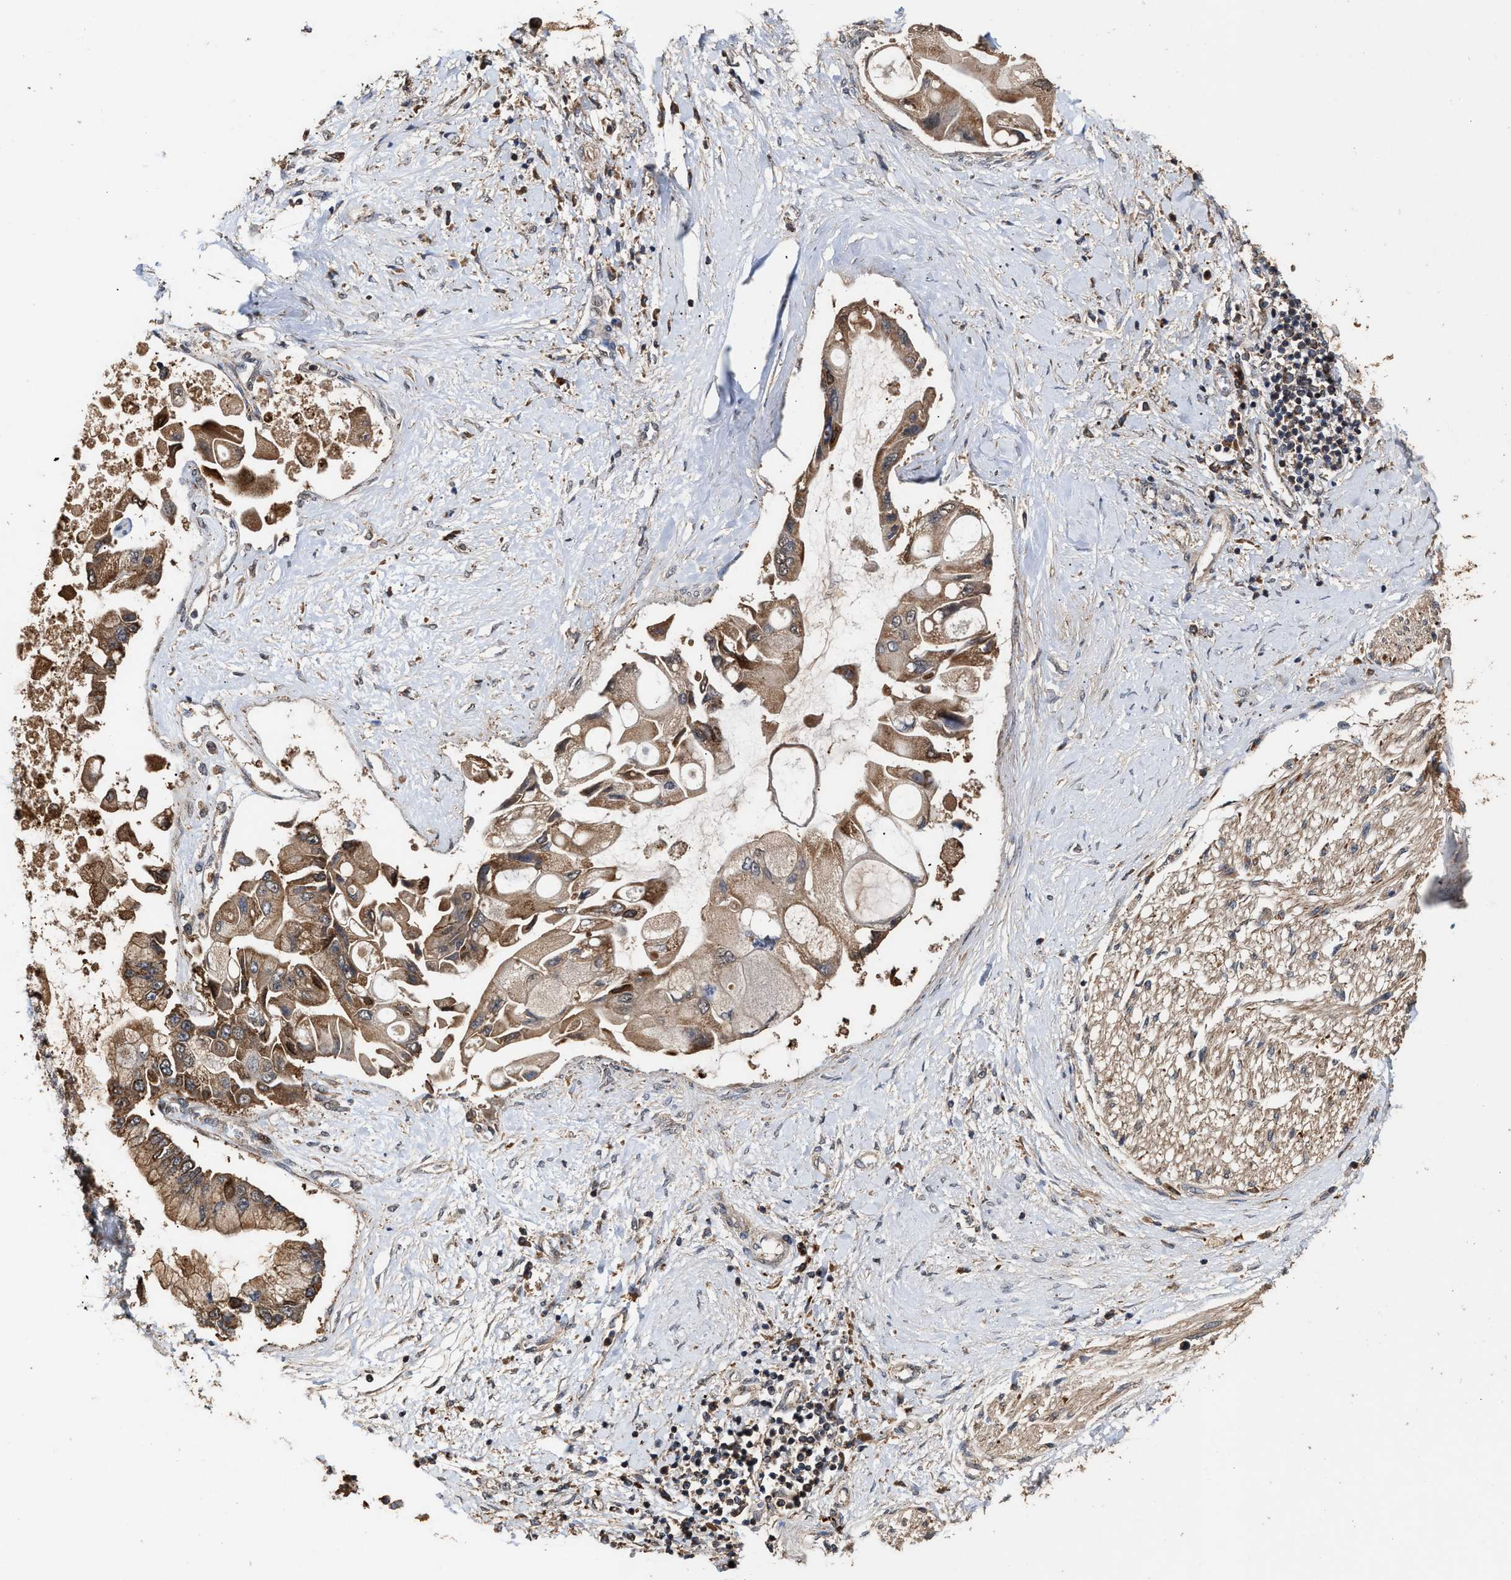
{"staining": {"intensity": "moderate", "quantity": ">75%", "location": "cytoplasmic/membranous"}, "tissue": "liver cancer", "cell_type": "Tumor cells", "image_type": "cancer", "snomed": [{"axis": "morphology", "description": "Cholangiocarcinoma"}, {"axis": "topography", "description": "Liver"}], "caption": "The immunohistochemical stain highlights moderate cytoplasmic/membranous staining in tumor cells of cholangiocarcinoma (liver) tissue. (DAB (3,3'-diaminobenzidine) IHC with brightfield microscopy, high magnification).", "gene": "ZNHIT6", "patient": {"sex": "male", "age": 50}}